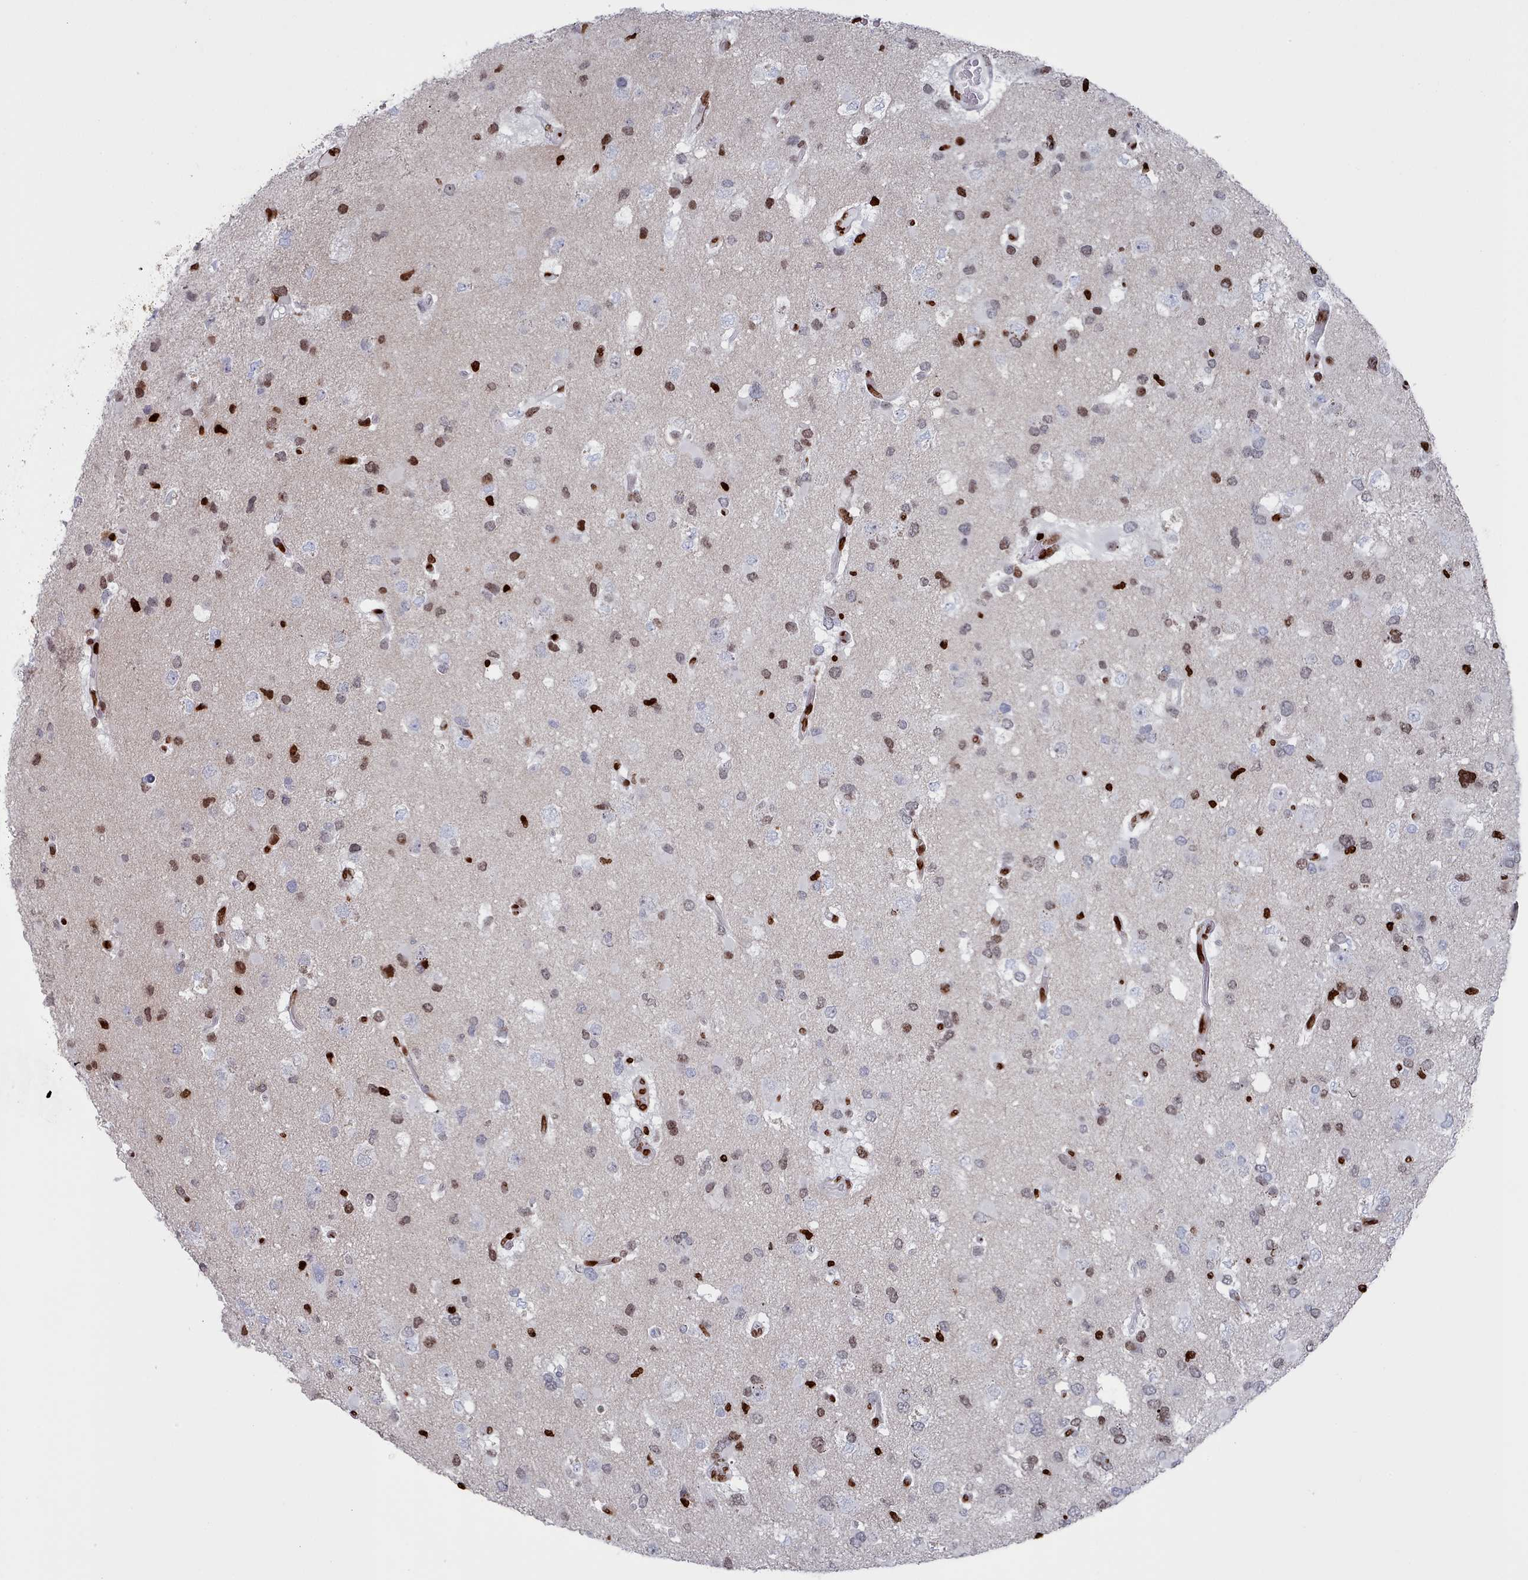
{"staining": {"intensity": "strong", "quantity": "<25%", "location": "nuclear"}, "tissue": "glioma", "cell_type": "Tumor cells", "image_type": "cancer", "snomed": [{"axis": "morphology", "description": "Glioma, malignant, High grade"}, {"axis": "topography", "description": "Brain"}], "caption": "This image exhibits IHC staining of malignant glioma (high-grade), with medium strong nuclear expression in approximately <25% of tumor cells.", "gene": "PCDHB12", "patient": {"sex": "male", "age": 53}}